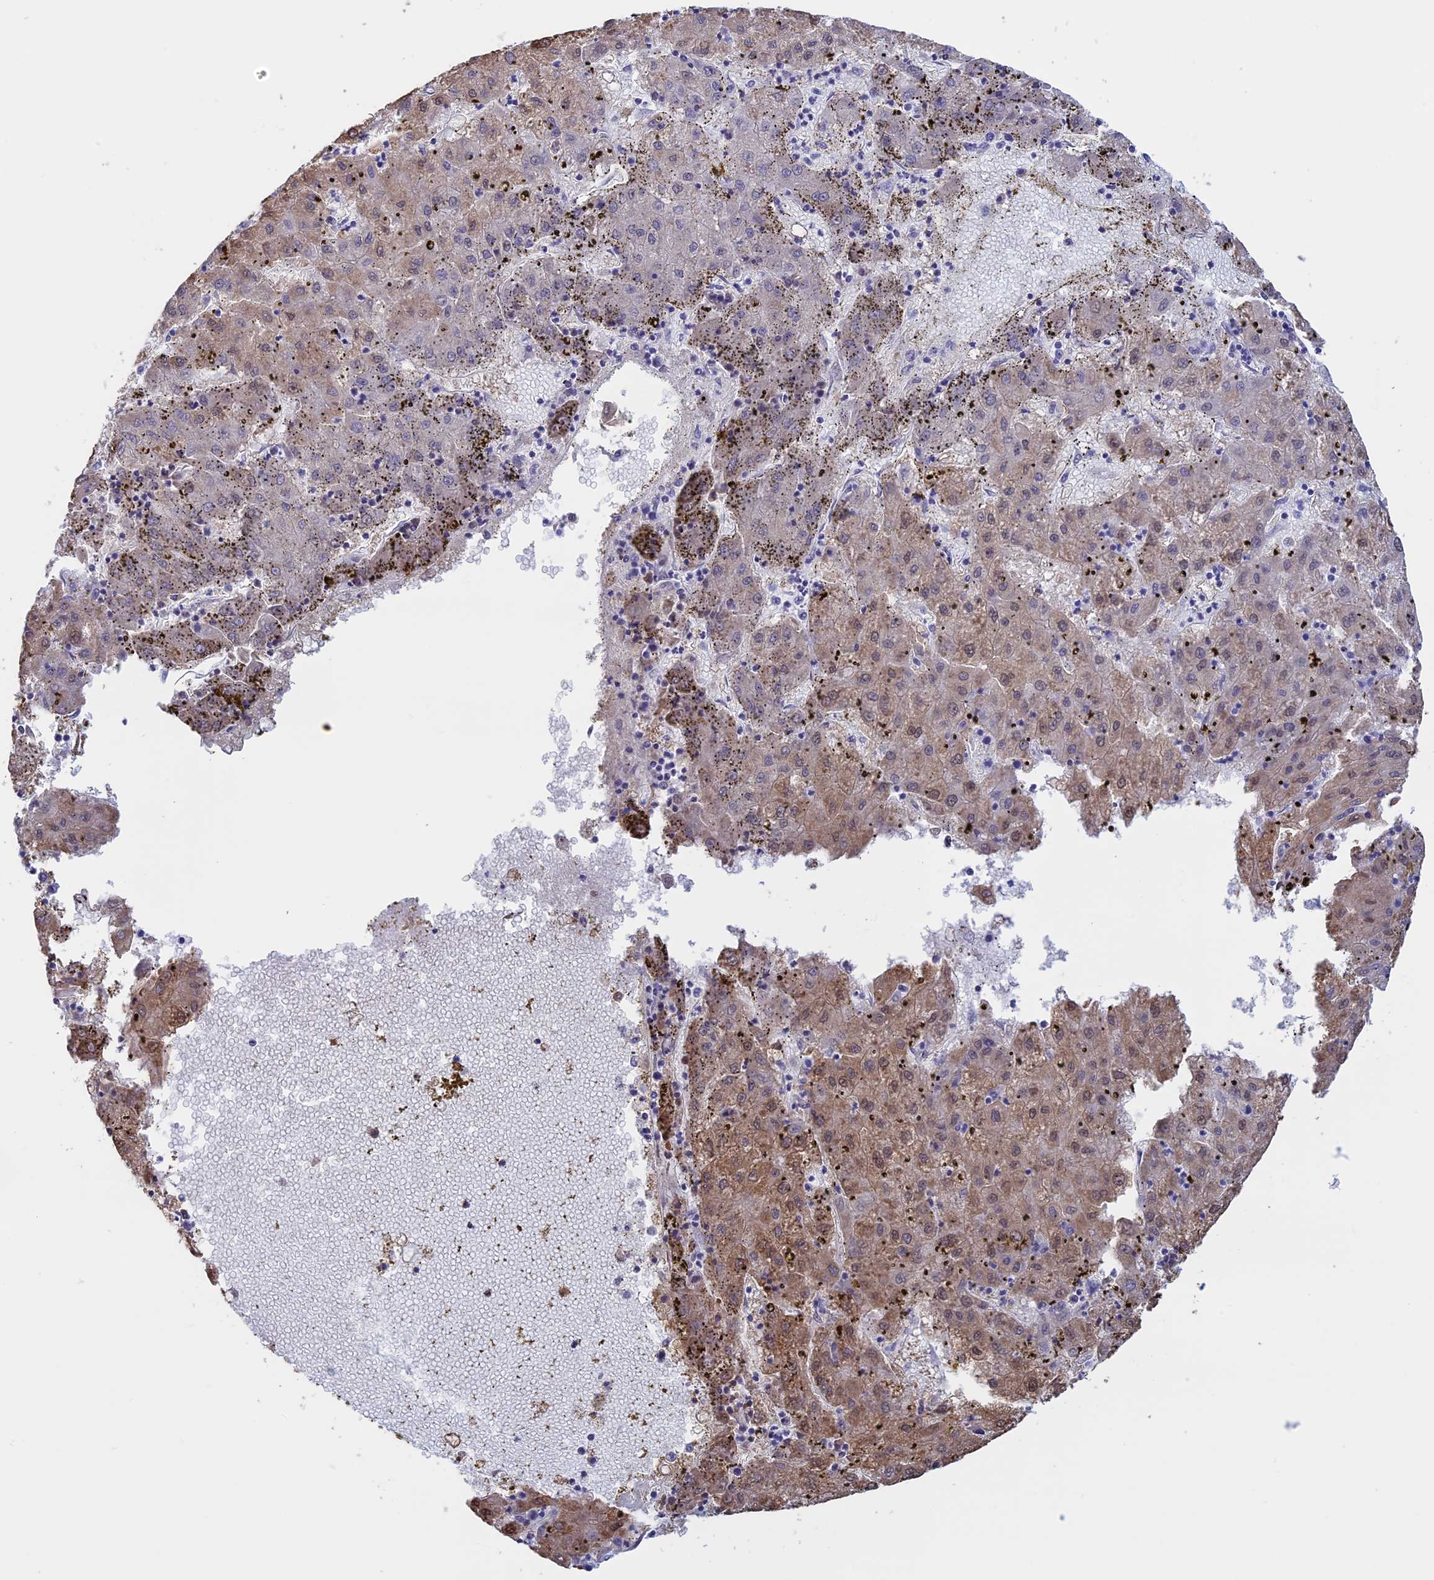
{"staining": {"intensity": "moderate", "quantity": "<25%", "location": "cytoplasmic/membranous,nuclear"}, "tissue": "liver cancer", "cell_type": "Tumor cells", "image_type": "cancer", "snomed": [{"axis": "morphology", "description": "Carcinoma, Hepatocellular, NOS"}, {"axis": "topography", "description": "Liver"}], "caption": "Protein staining reveals moderate cytoplasmic/membranous and nuclear staining in approximately <25% of tumor cells in liver cancer (hepatocellular carcinoma).", "gene": "LHFPL2", "patient": {"sex": "male", "age": 72}}